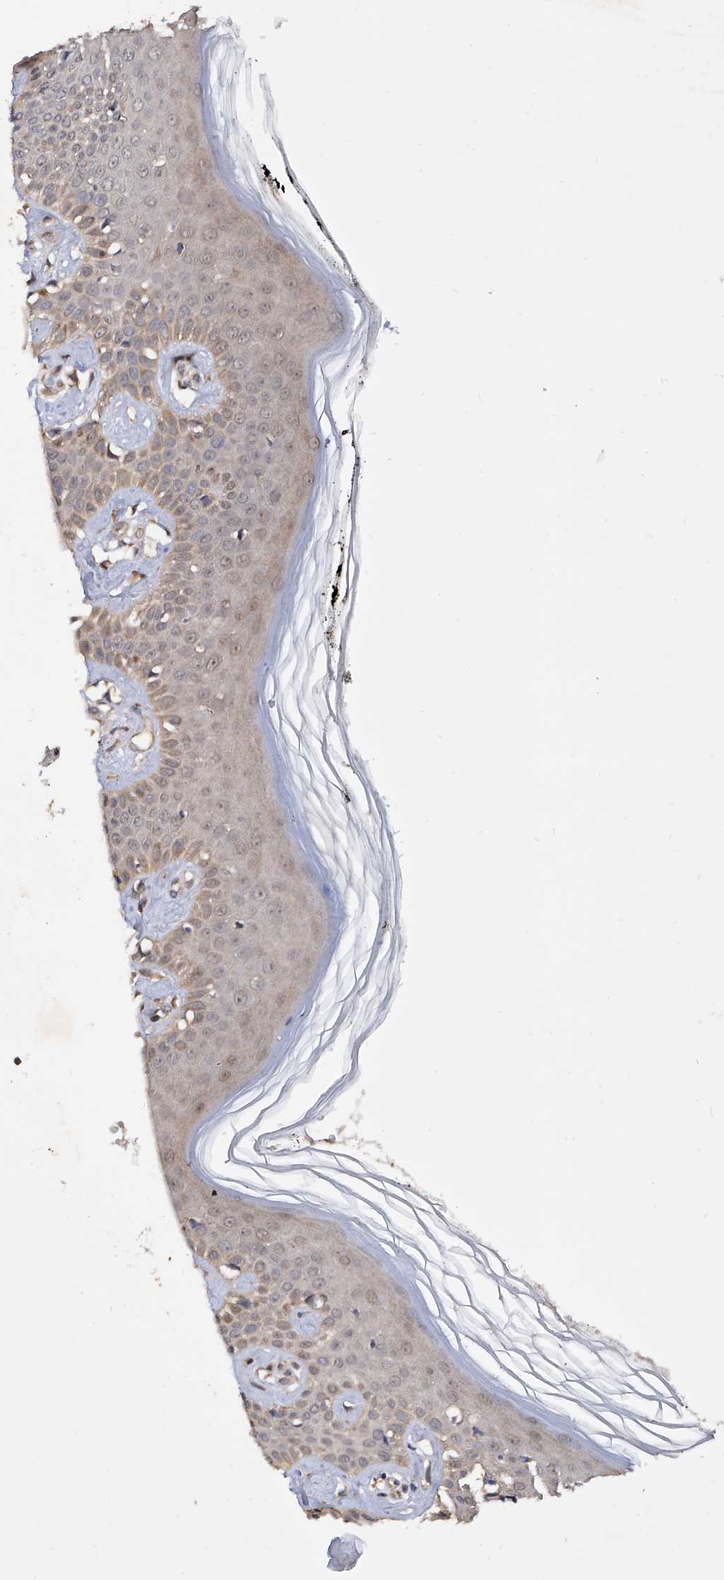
{"staining": {"intensity": "moderate", "quantity": ">75%", "location": "cytoplasmic/membranous"}, "tissue": "skin", "cell_type": "Fibroblasts", "image_type": "normal", "snomed": [{"axis": "morphology", "description": "Normal tissue, NOS"}, {"axis": "topography", "description": "Skin"}], "caption": "DAB immunohistochemical staining of normal skin reveals moderate cytoplasmic/membranous protein staining in about >75% of fibroblasts. (IHC, brightfield microscopy, high magnification).", "gene": "USP45", "patient": {"sex": "female", "age": 64}}